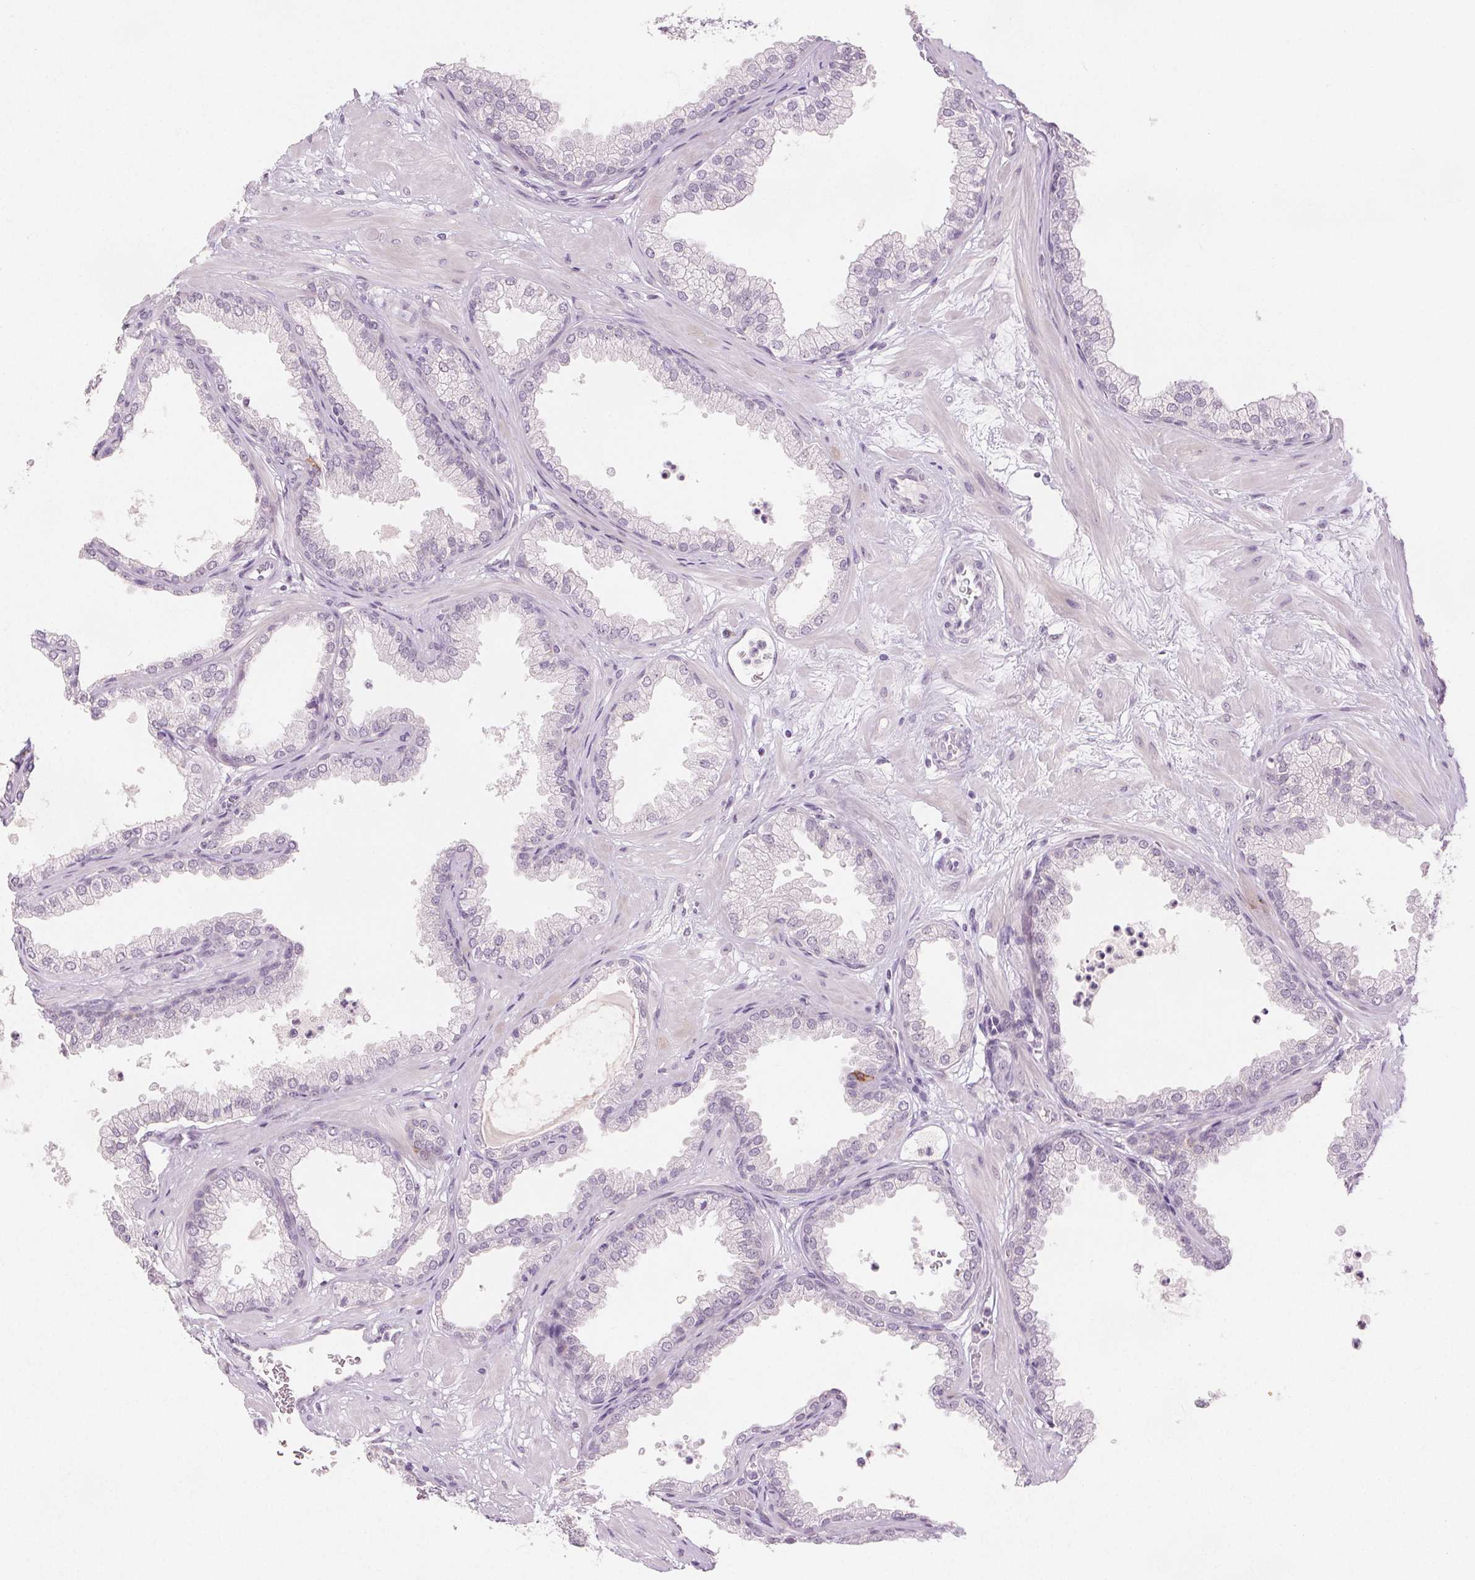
{"staining": {"intensity": "negative", "quantity": "none", "location": "none"}, "tissue": "prostate", "cell_type": "Glandular cells", "image_type": "normal", "snomed": [{"axis": "morphology", "description": "Normal tissue, NOS"}, {"axis": "topography", "description": "Prostate"}], "caption": "Glandular cells show no significant positivity in unremarkable prostate. (Brightfield microscopy of DAB immunohistochemistry (IHC) at high magnification).", "gene": "CA12", "patient": {"sex": "male", "age": 37}}